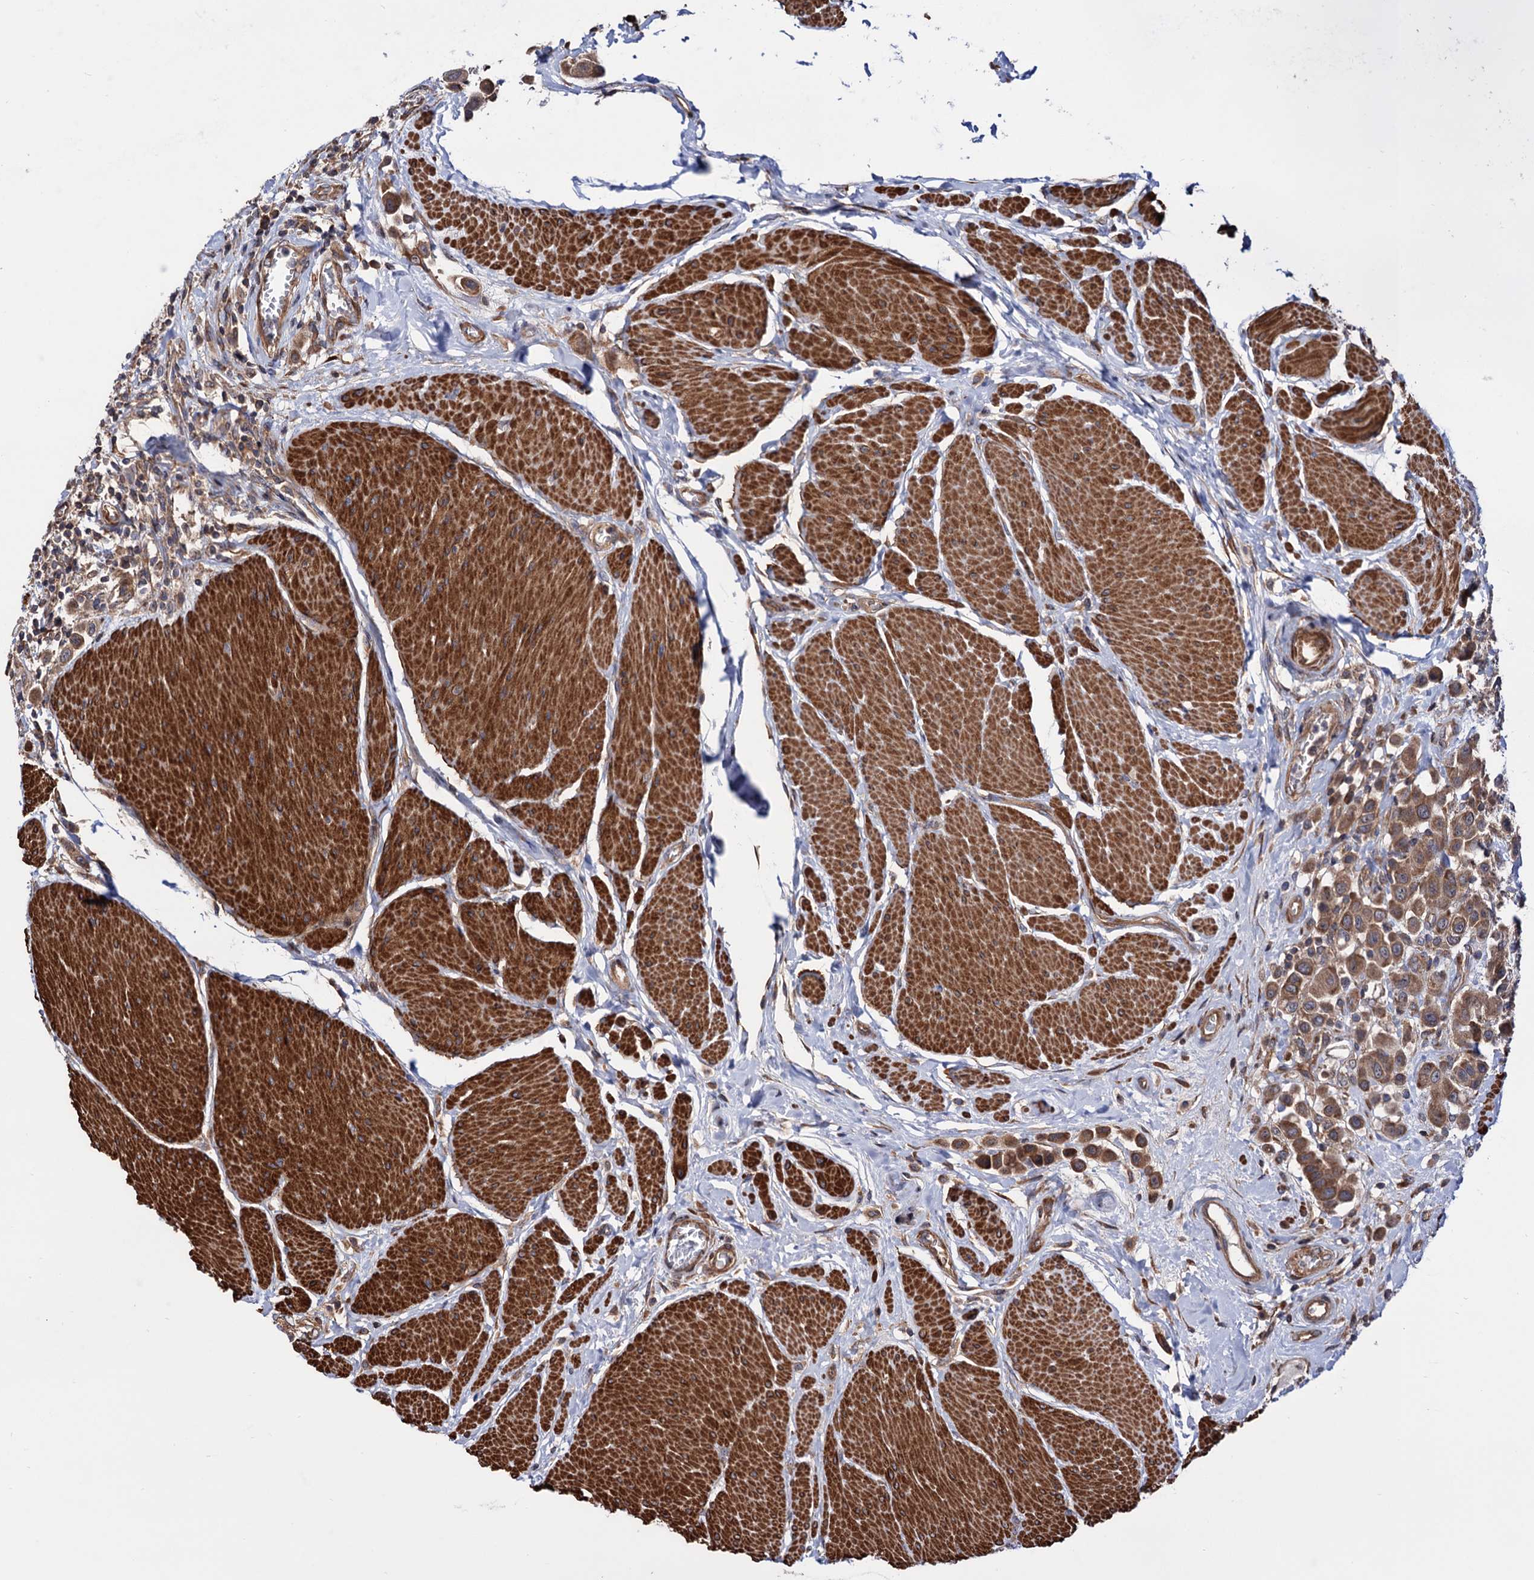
{"staining": {"intensity": "moderate", "quantity": ">75%", "location": "cytoplasmic/membranous"}, "tissue": "urothelial cancer", "cell_type": "Tumor cells", "image_type": "cancer", "snomed": [{"axis": "morphology", "description": "Urothelial carcinoma, High grade"}, {"axis": "topography", "description": "Urinary bladder"}], "caption": "Immunohistochemical staining of human high-grade urothelial carcinoma reveals medium levels of moderate cytoplasmic/membranous expression in about >75% of tumor cells.", "gene": "FERMT2", "patient": {"sex": "male", "age": 50}}